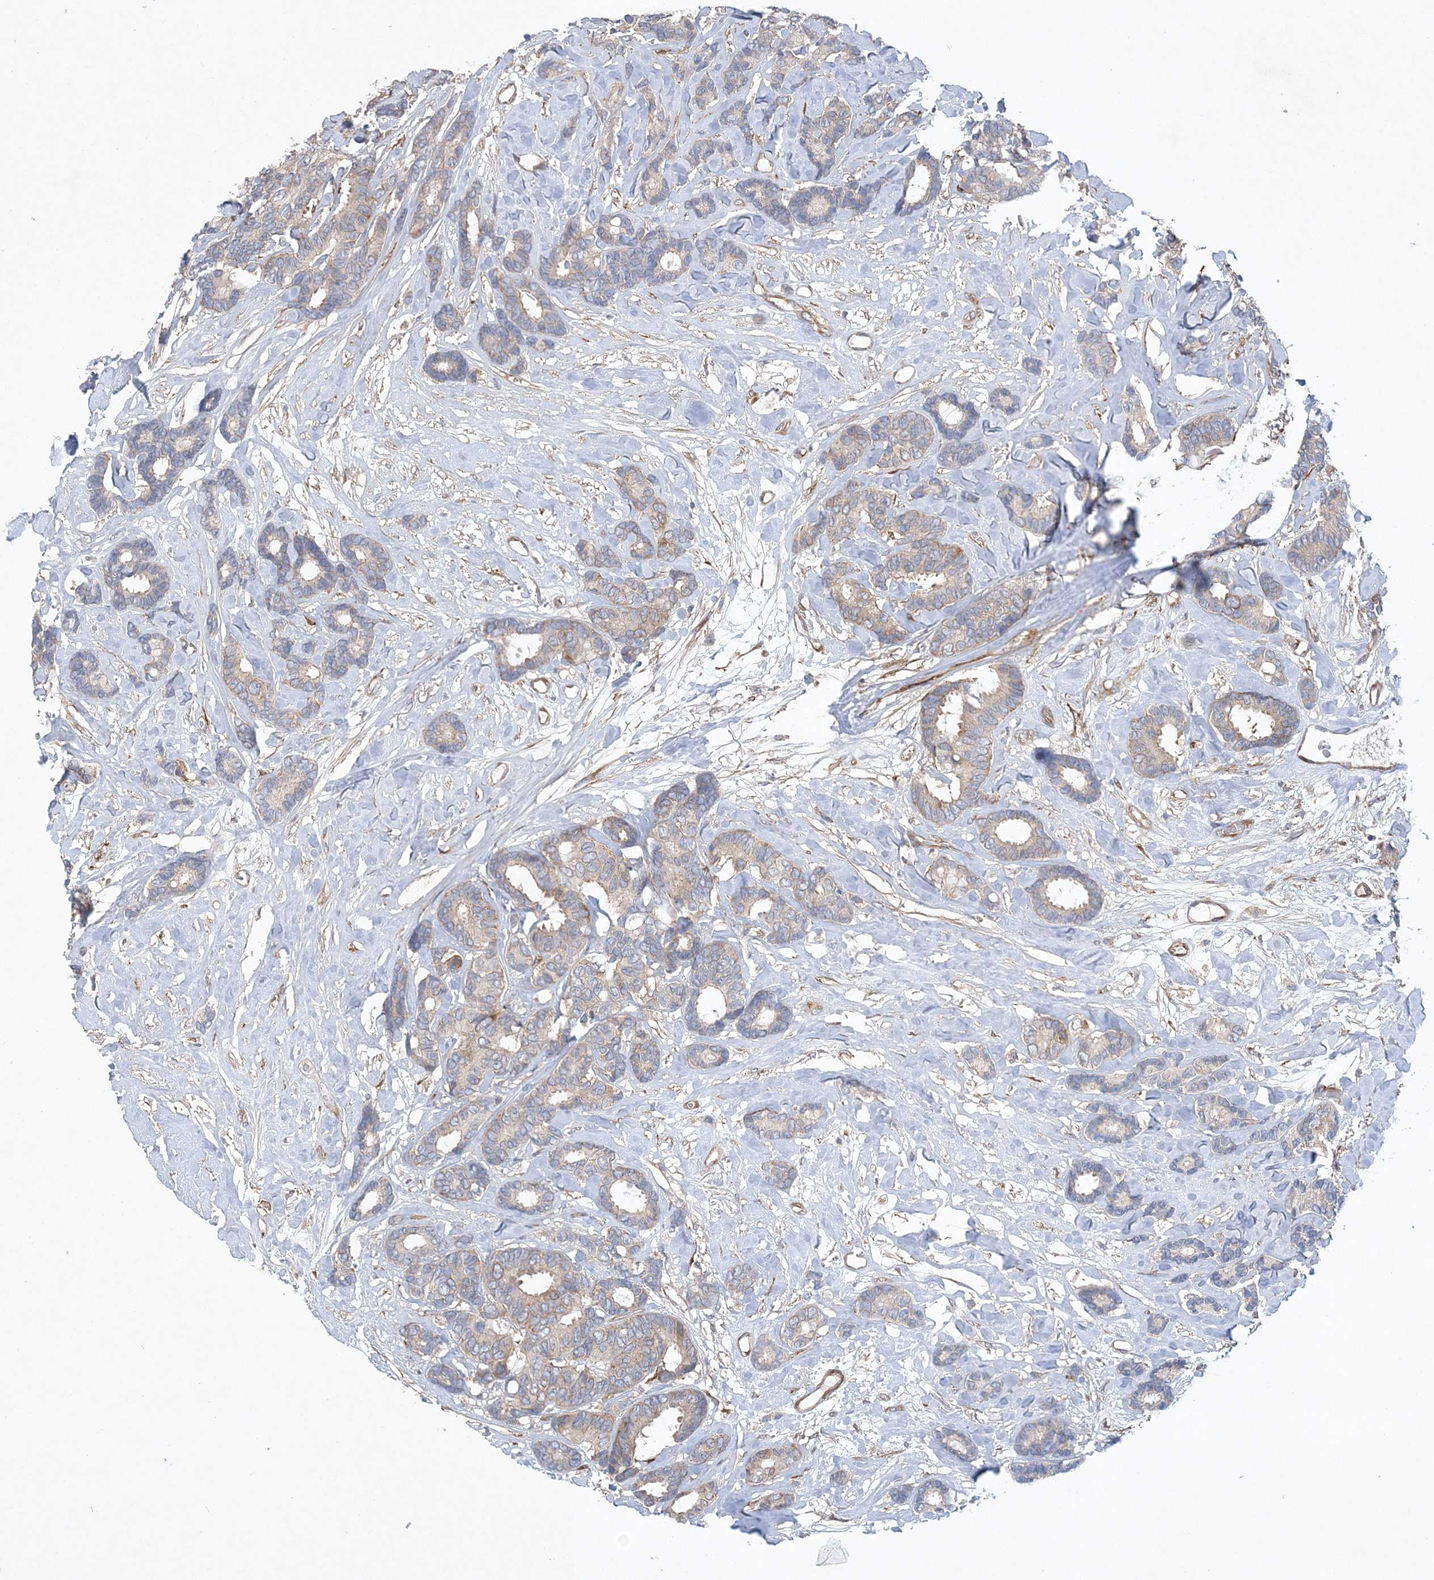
{"staining": {"intensity": "weak", "quantity": "25%-75%", "location": "cytoplasmic/membranous"}, "tissue": "breast cancer", "cell_type": "Tumor cells", "image_type": "cancer", "snomed": [{"axis": "morphology", "description": "Duct carcinoma"}, {"axis": "topography", "description": "Breast"}], "caption": "The photomicrograph demonstrates immunohistochemical staining of breast cancer (intraductal carcinoma). There is weak cytoplasmic/membranous staining is appreciated in approximately 25%-75% of tumor cells. (IHC, brightfield microscopy, high magnification).", "gene": "MAP4K5", "patient": {"sex": "female", "age": 87}}